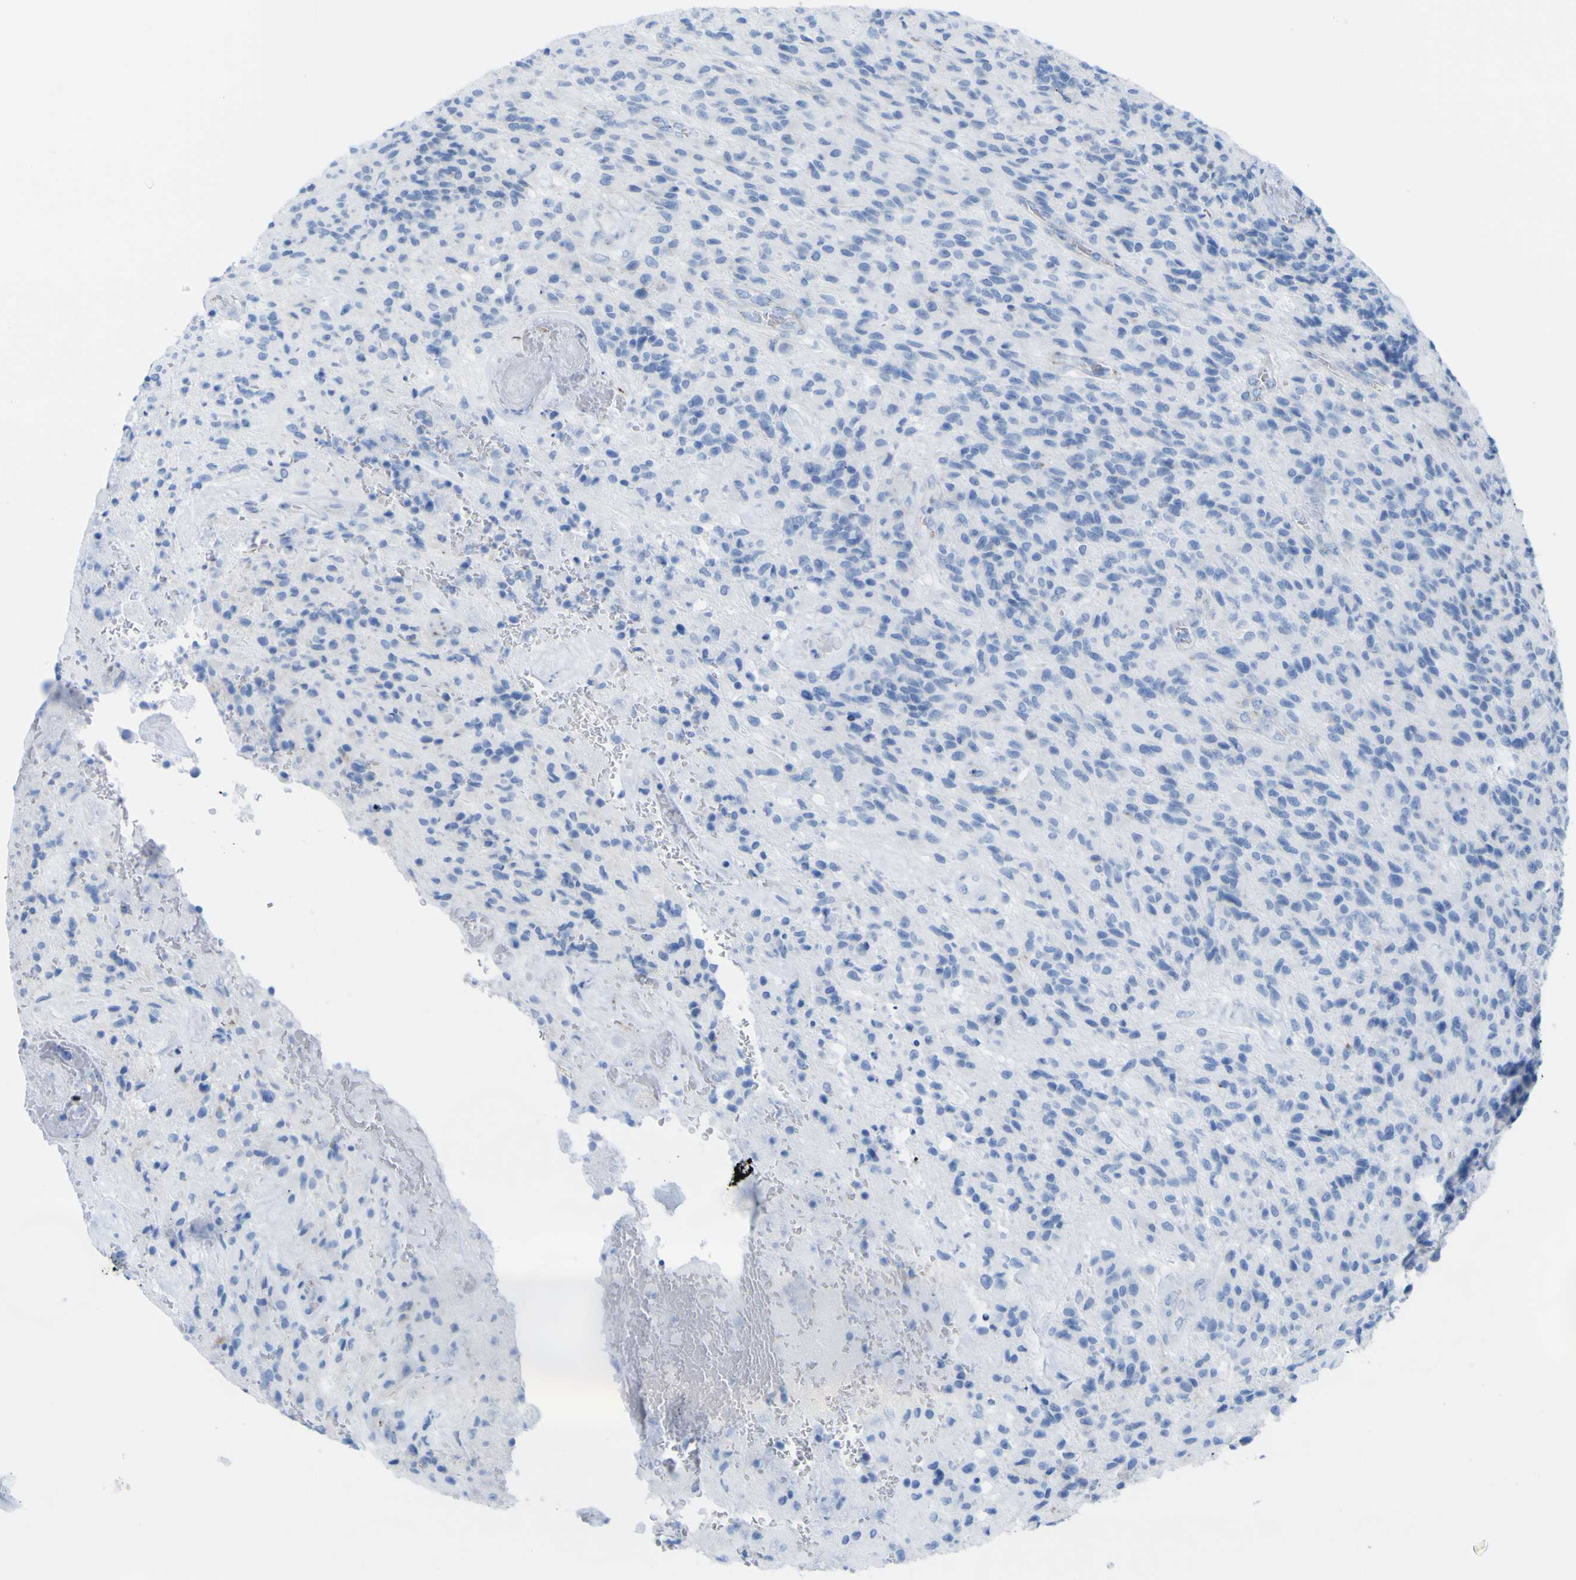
{"staining": {"intensity": "negative", "quantity": "none", "location": "none"}, "tissue": "glioma", "cell_type": "Tumor cells", "image_type": "cancer", "snomed": [{"axis": "morphology", "description": "Glioma, malignant, High grade"}, {"axis": "topography", "description": "Brain"}], "caption": "The immunohistochemistry histopathology image has no significant positivity in tumor cells of glioma tissue.", "gene": "PLD3", "patient": {"sex": "male", "age": 71}}